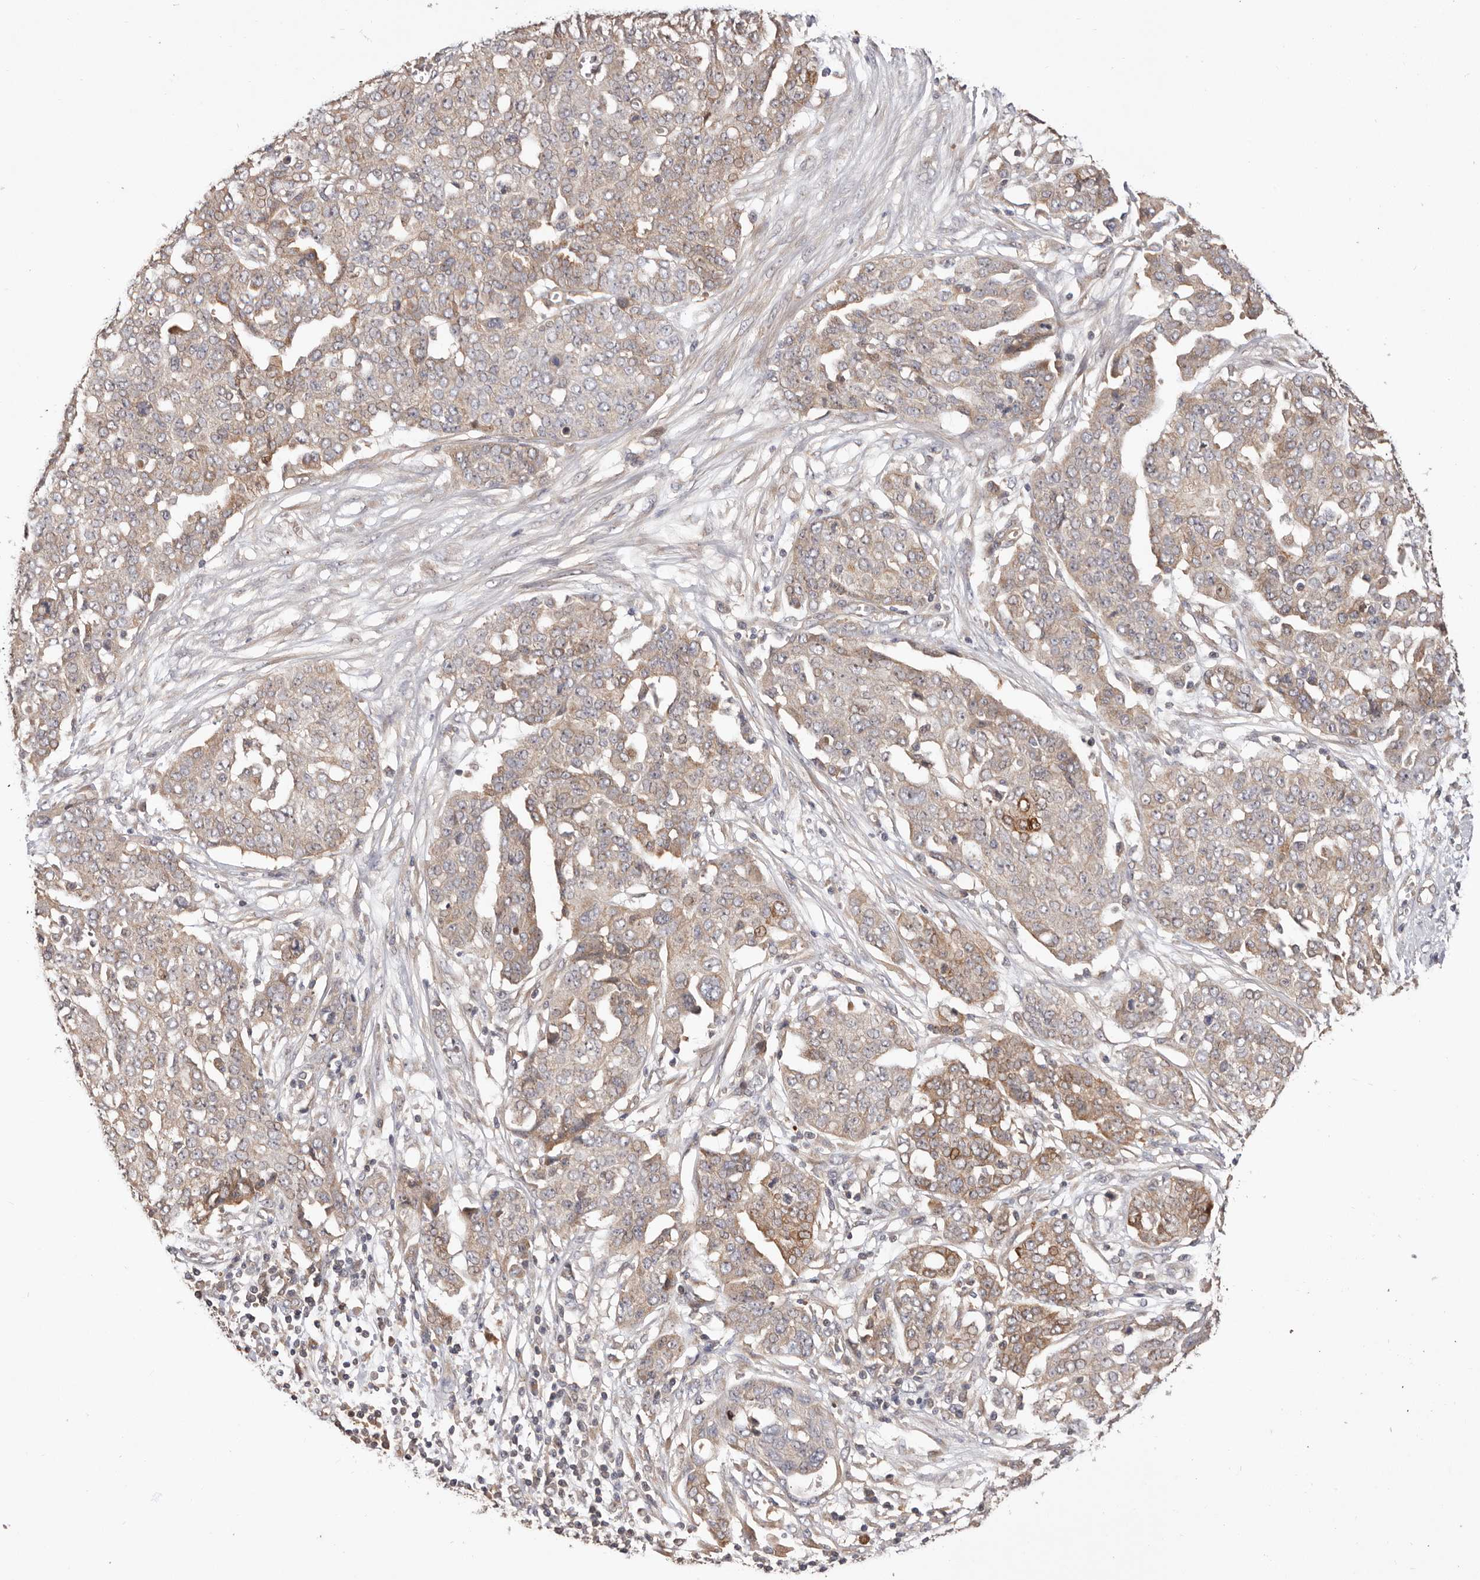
{"staining": {"intensity": "moderate", "quantity": ">75%", "location": "cytoplasmic/membranous"}, "tissue": "ovarian cancer", "cell_type": "Tumor cells", "image_type": "cancer", "snomed": [{"axis": "morphology", "description": "Cystadenocarcinoma, serous, NOS"}, {"axis": "topography", "description": "Soft tissue"}, {"axis": "topography", "description": "Ovary"}], "caption": "The photomicrograph displays a brown stain indicating the presence of a protein in the cytoplasmic/membranous of tumor cells in serous cystadenocarcinoma (ovarian).", "gene": "DOP1A", "patient": {"sex": "female", "age": 57}}